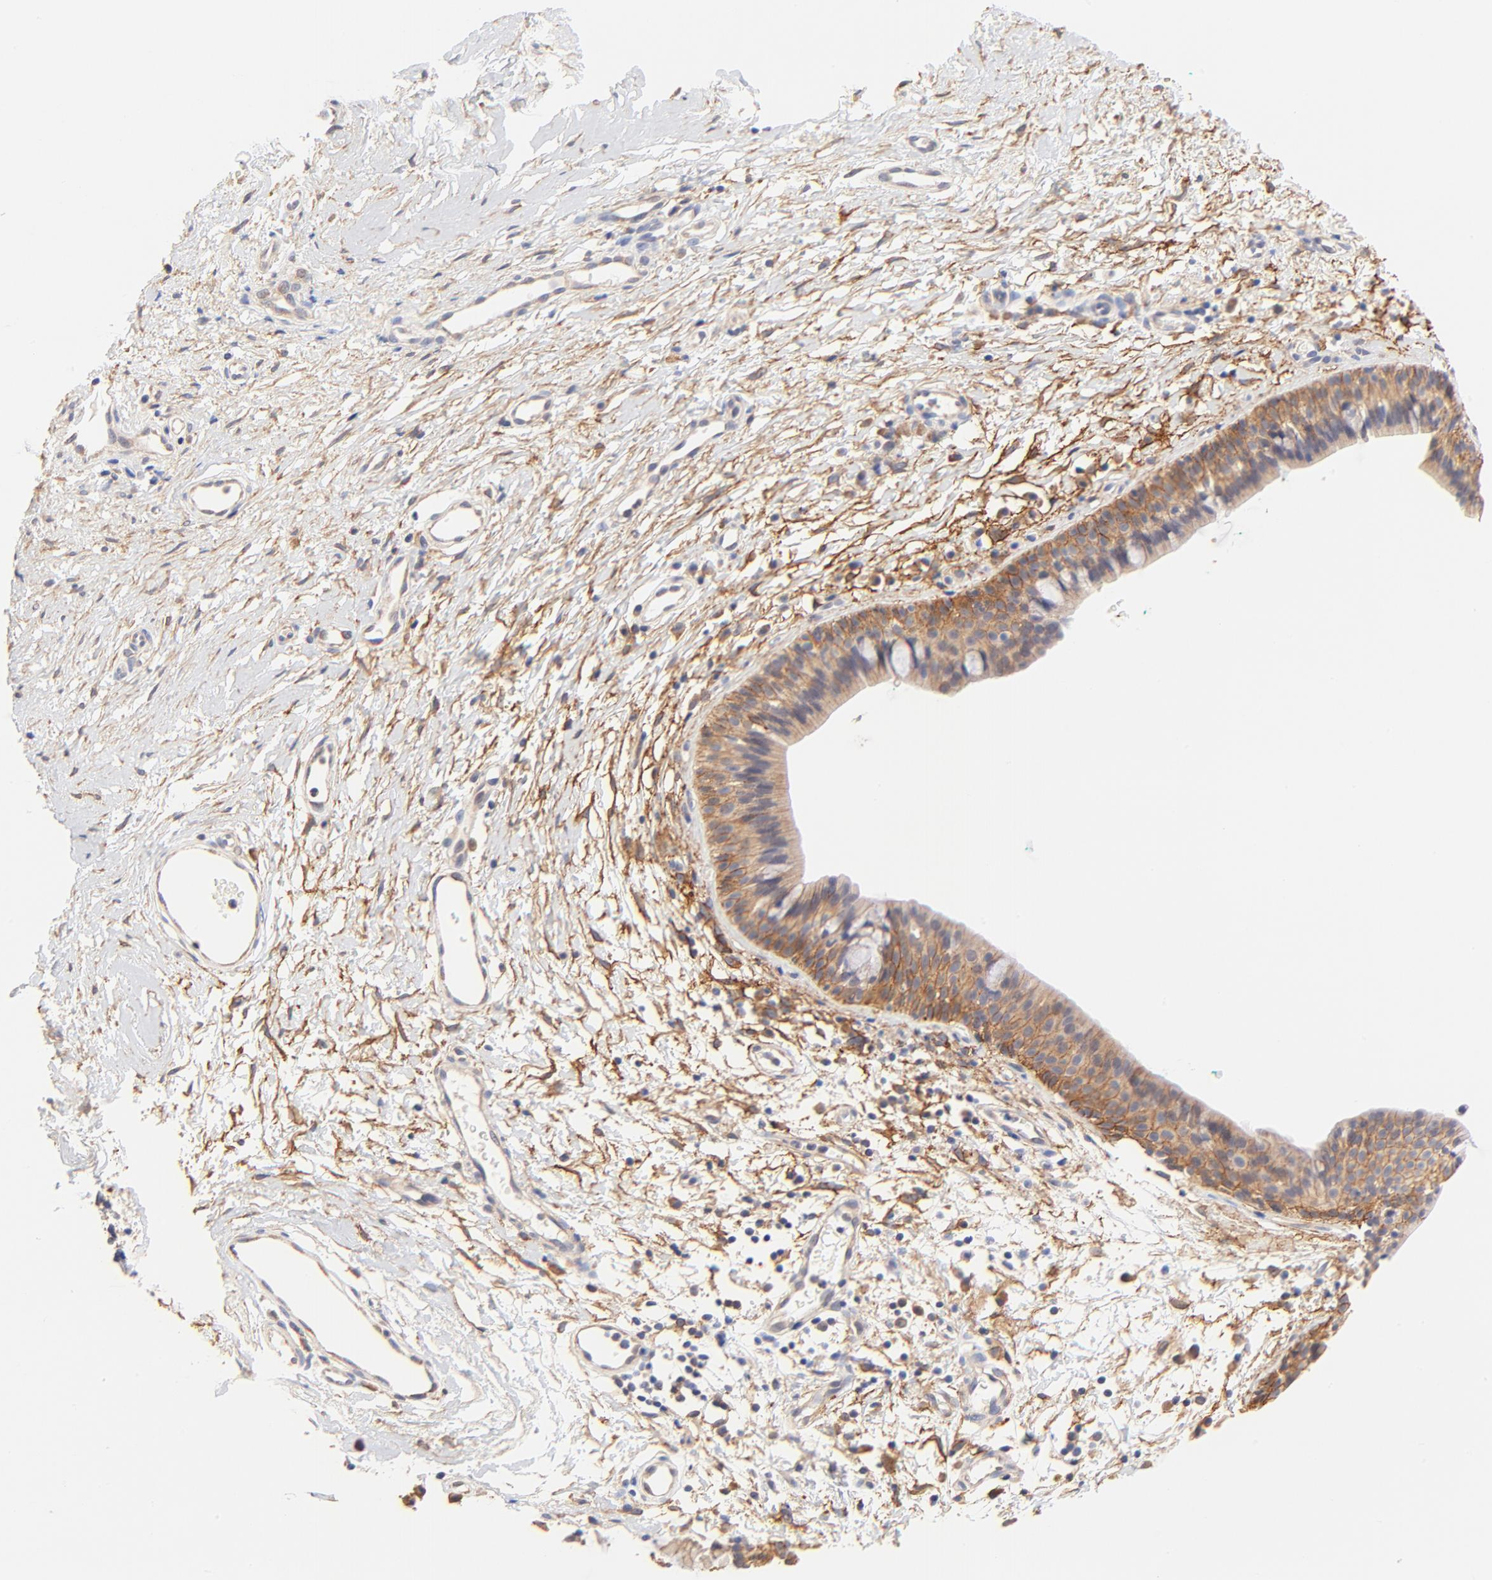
{"staining": {"intensity": "moderate", "quantity": ">75%", "location": "cytoplasmic/membranous"}, "tissue": "nasopharynx", "cell_type": "Respiratory epithelial cells", "image_type": "normal", "snomed": [{"axis": "morphology", "description": "Normal tissue, NOS"}, {"axis": "morphology", "description": "Basal cell carcinoma"}, {"axis": "topography", "description": "Cartilage tissue"}, {"axis": "topography", "description": "Nasopharynx"}, {"axis": "topography", "description": "Oral tissue"}], "caption": "Benign nasopharynx reveals moderate cytoplasmic/membranous expression in about >75% of respiratory epithelial cells, visualized by immunohistochemistry.", "gene": "PTK7", "patient": {"sex": "female", "age": 77}}